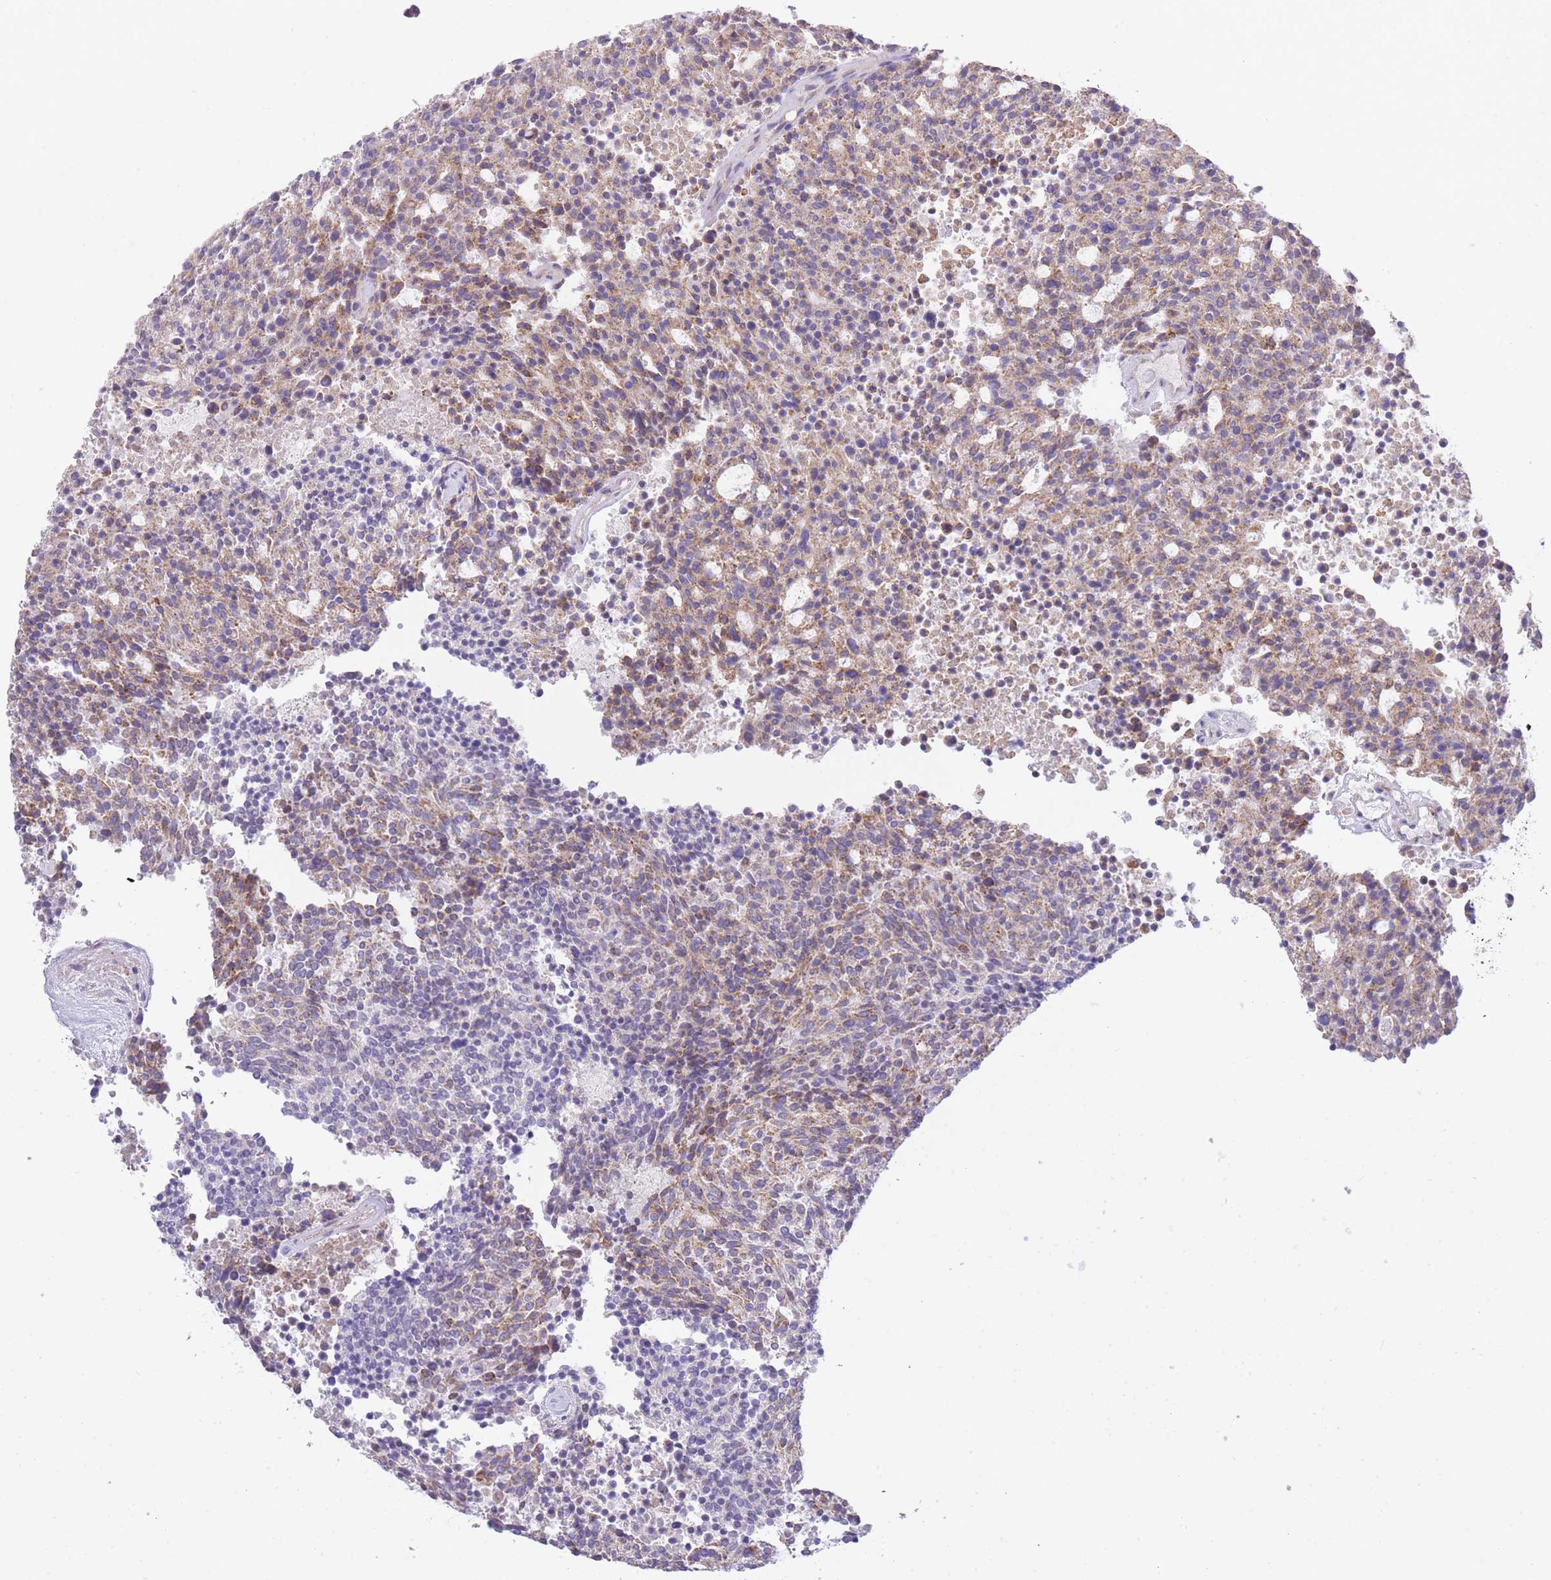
{"staining": {"intensity": "moderate", "quantity": ">75%", "location": "cytoplasmic/membranous"}, "tissue": "carcinoid", "cell_type": "Tumor cells", "image_type": "cancer", "snomed": [{"axis": "morphology", "description": "Carcinoid, malignant, NOS"}, {"axis": "topography", "description": "Pancreas"}], "caption": "Immunohistochemical staining of human malignant carcinoid exhibits medium levels of moderate cytoplasmic/membranous protein positivity in about >75% of tumor cells.", "gene": "CTBP1", "patient": {"sex": "female", "age": 54}}